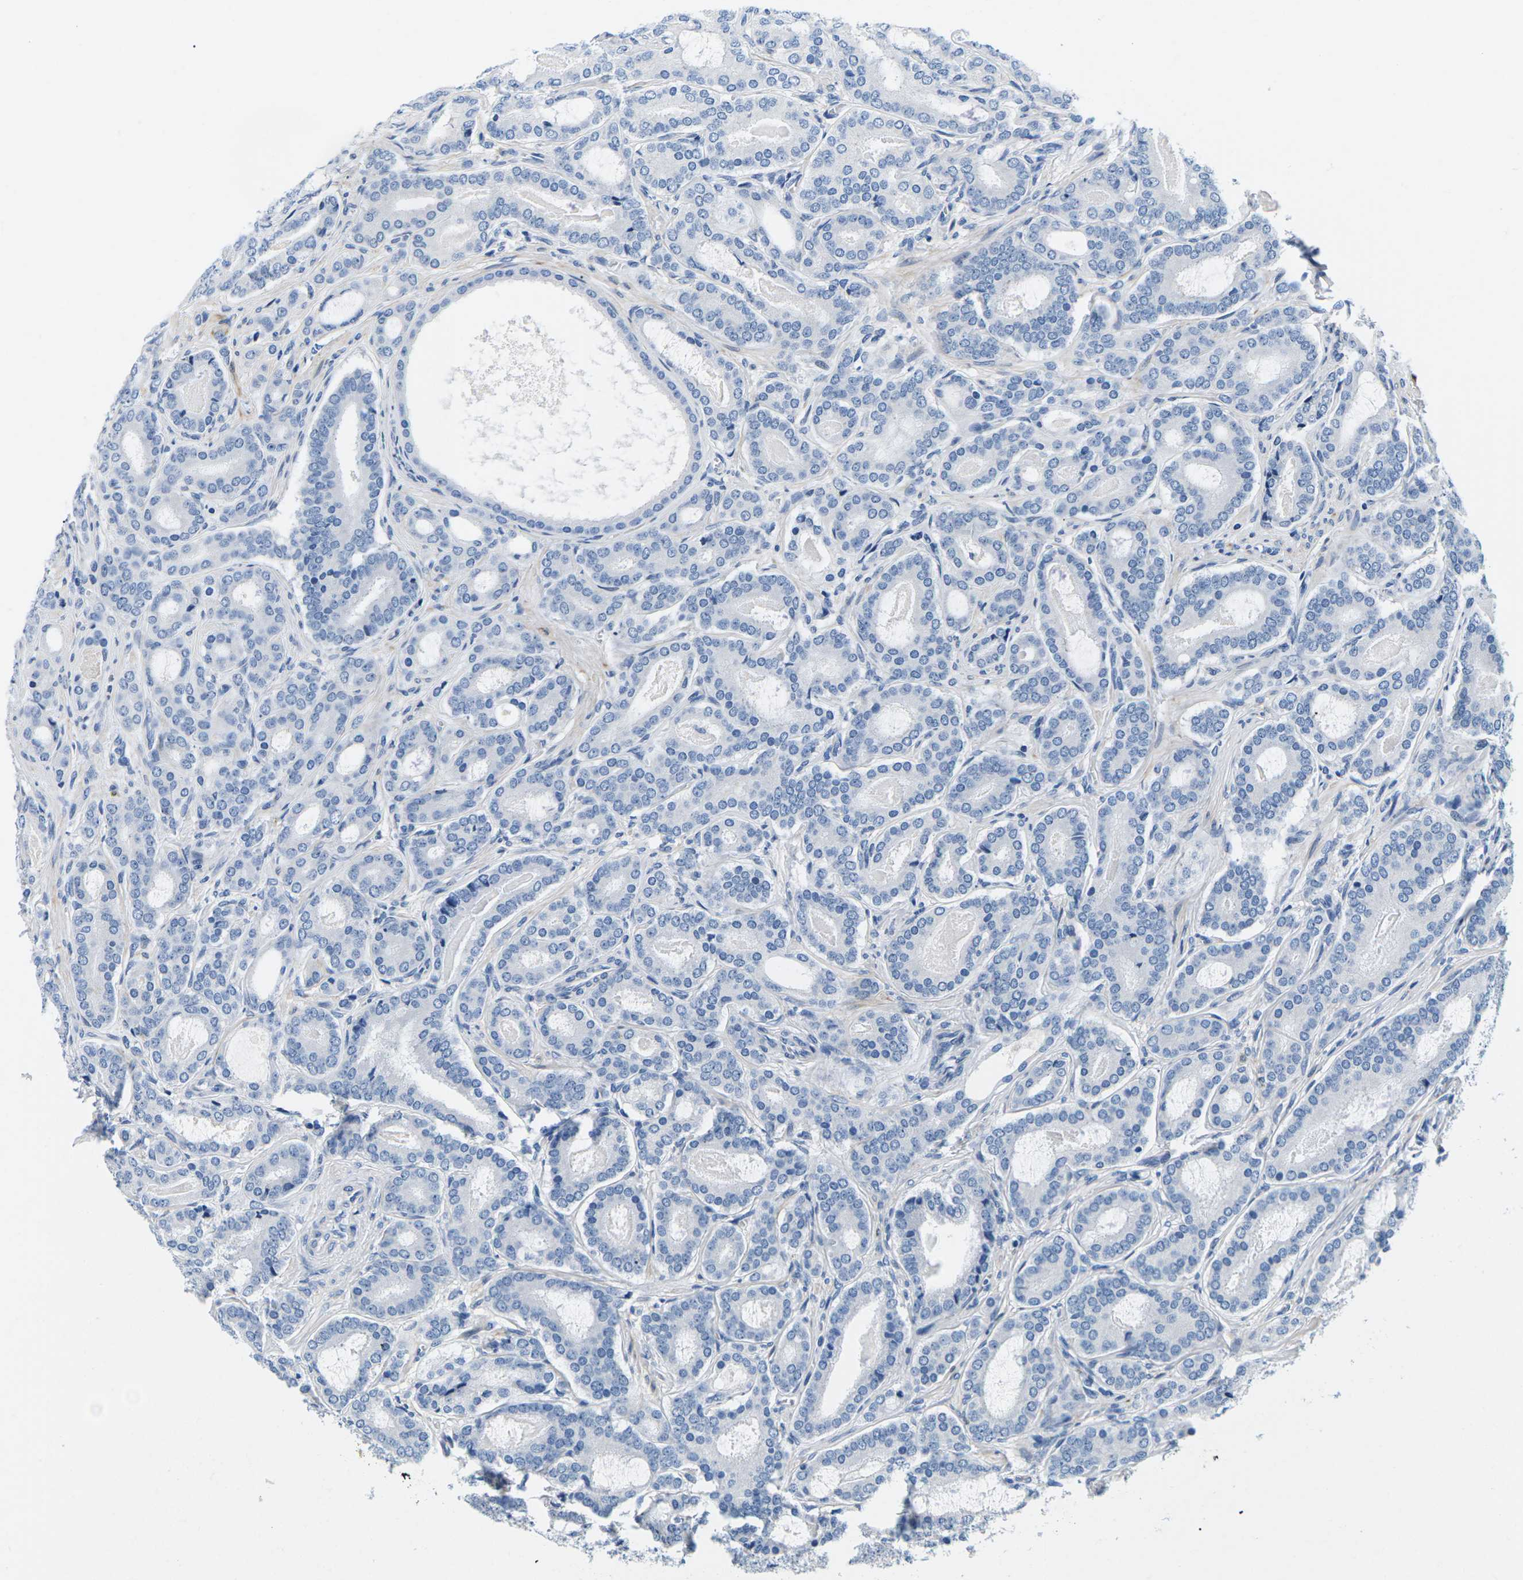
{"staining": {"intensity": "negative", "quantity": "none", "location": "none"}, "tissue": "prostate cancer", "cell_type": "Tumor cells", "image_type": "cancer", "snomed": [{"axis": "morphology", "description": "Adenocarcinoma, High grade"}, {"axis": "topography", "description": "Prostate"}], "caption": "High magnification brightfield microscopy of prostate high-grade adenocarcinoma stained with DAB (3,3'-diaminobenzidine) (brown) and counterstained with hematoxylin (blue): tumor cells show no significant staining.", "gene": "TSPAN2", "patient": {"sex": "male", "age": 60}}